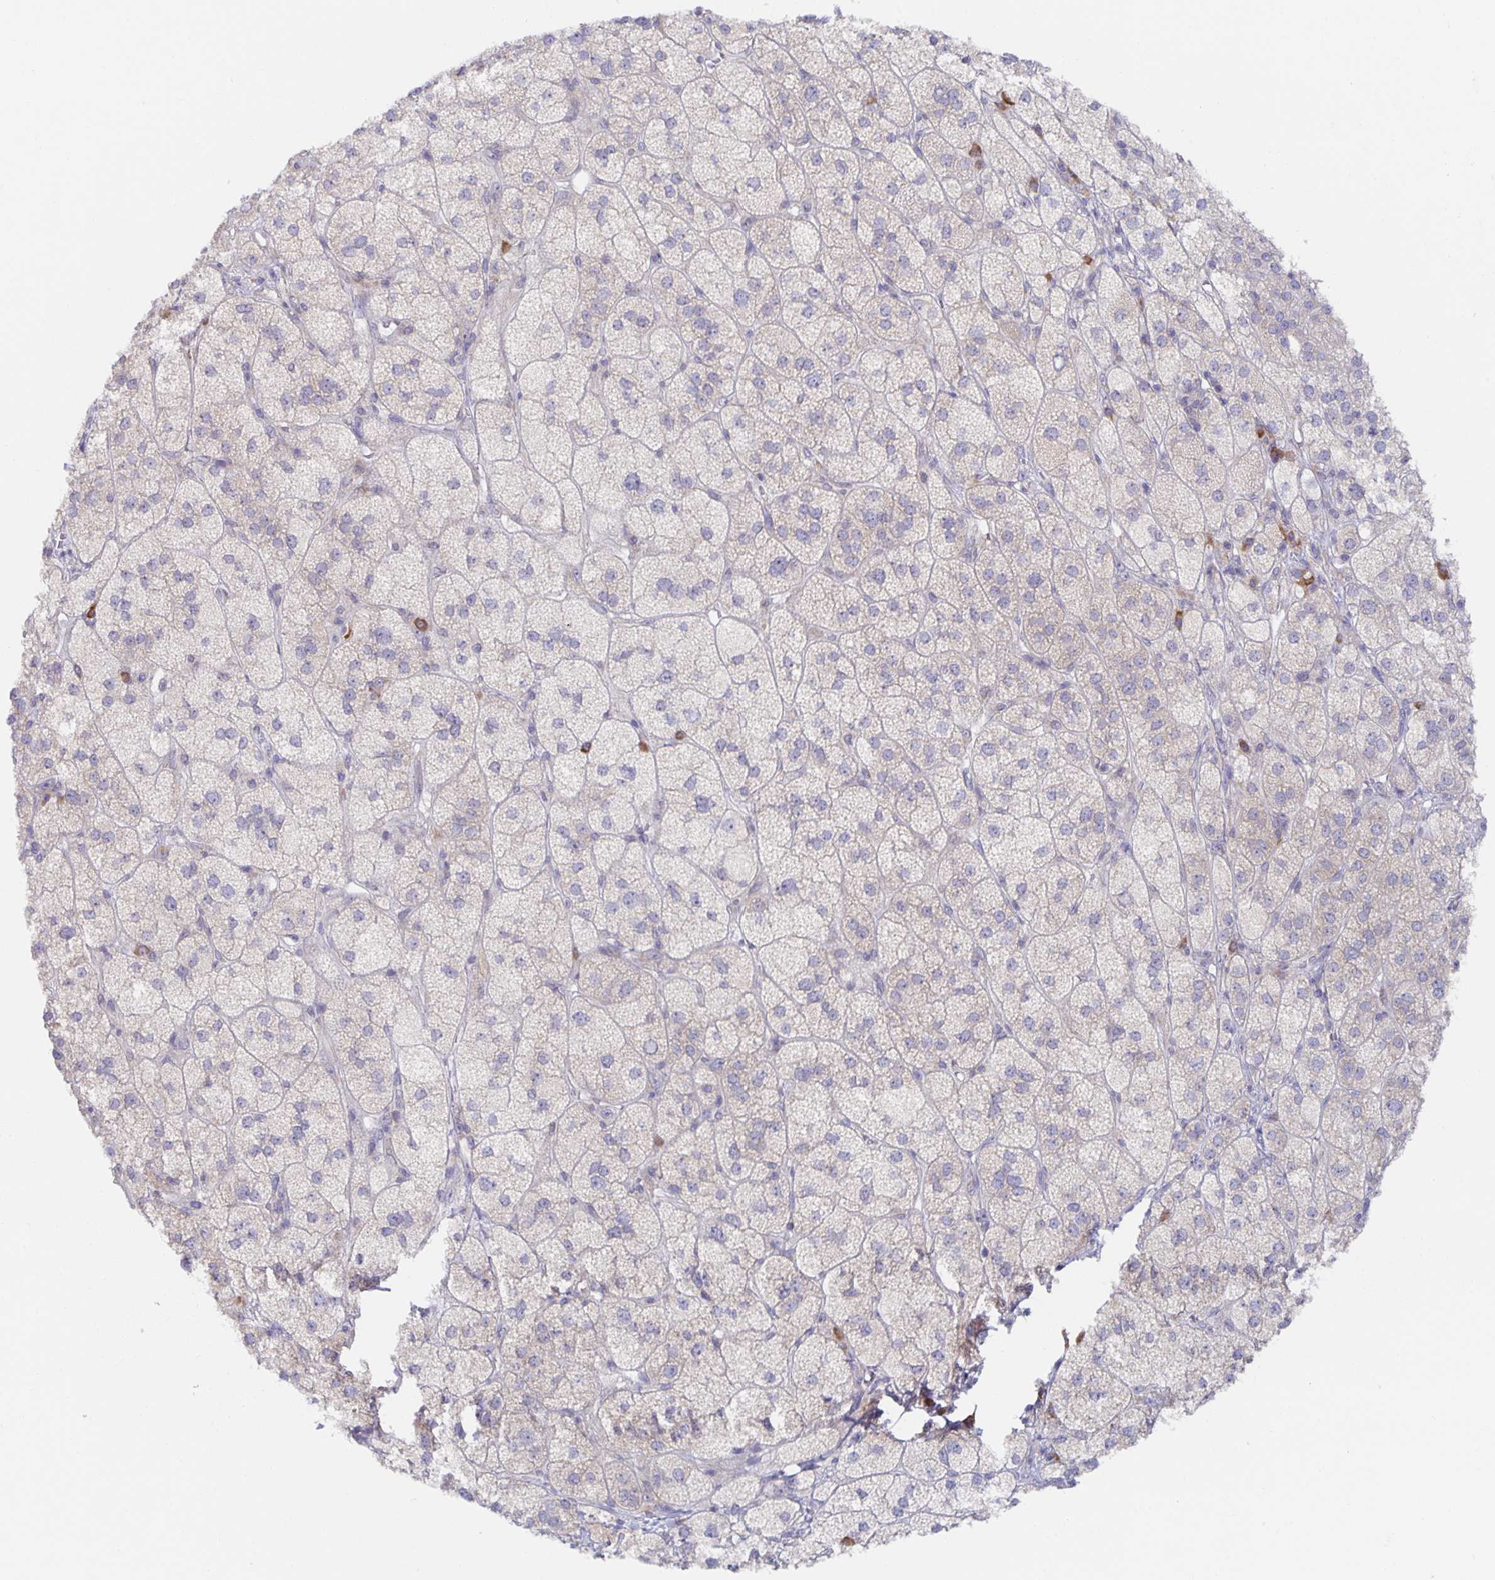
{"staining": {"intensity": "negative", "quantity": "none", "location": "none"}, "tissue": "adrenal gland", "cell_type": "Glandular cells", "image_type": "normal", "snomed": [{"axis": "morphology", "description": "Normal tissue, NOS"}, {"axis": "topography", "description": "Adrenal gland"}], "caption": "Immunohistochemistry (IHC) micrograph of benign human adrenal gland stained for a protein (brown), which demonstrates no staining in glandular cells. Nuclei are stained in blue.", "gene": "BAD", "patient": {"sex": "female", "age": 60}}